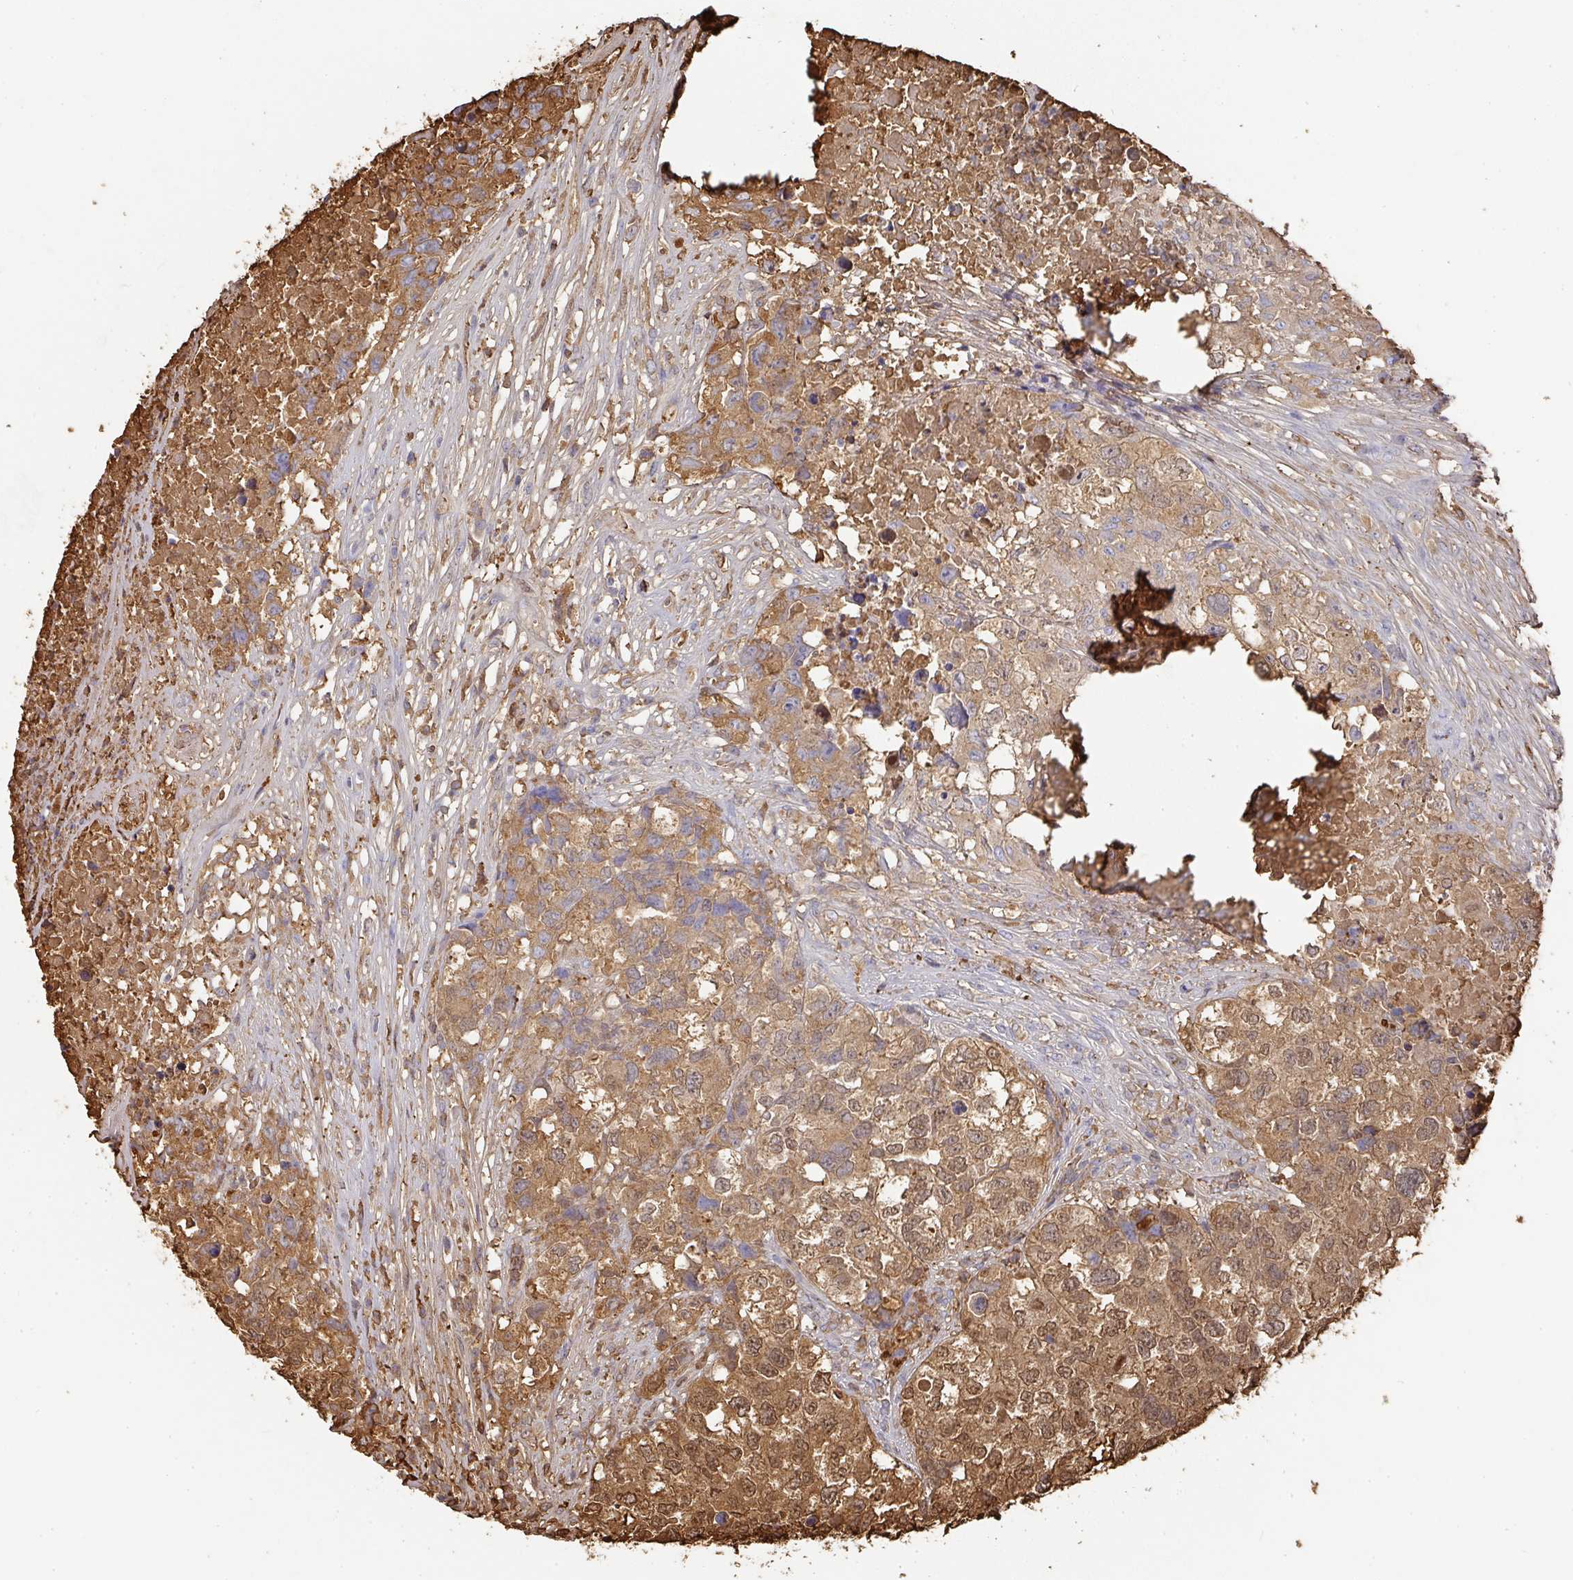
{"staining": {"intensity": "moderate", "quantity": ">75%", "location": "cytoplasmic/membranous,nuclear"}, "tissue": "testis cancer", "cell_type": "Tumor cells", "image_type": "cancer", "snomed": [{"axis": "morphology", "description": "Carcinoma, Embryonal, NOS"}, {"axis": "topography", "description": "Testis"}], "caption": "Immunohistochemical staining of human testis cancer (embryonal carcinoma) reveals medium levels of moderate cytoplasmic/membranous and nuclear protein staining in approximately >75% of tumor cells.", "gene": "ALB", "patient": {"sex": "male", "age": 83}}